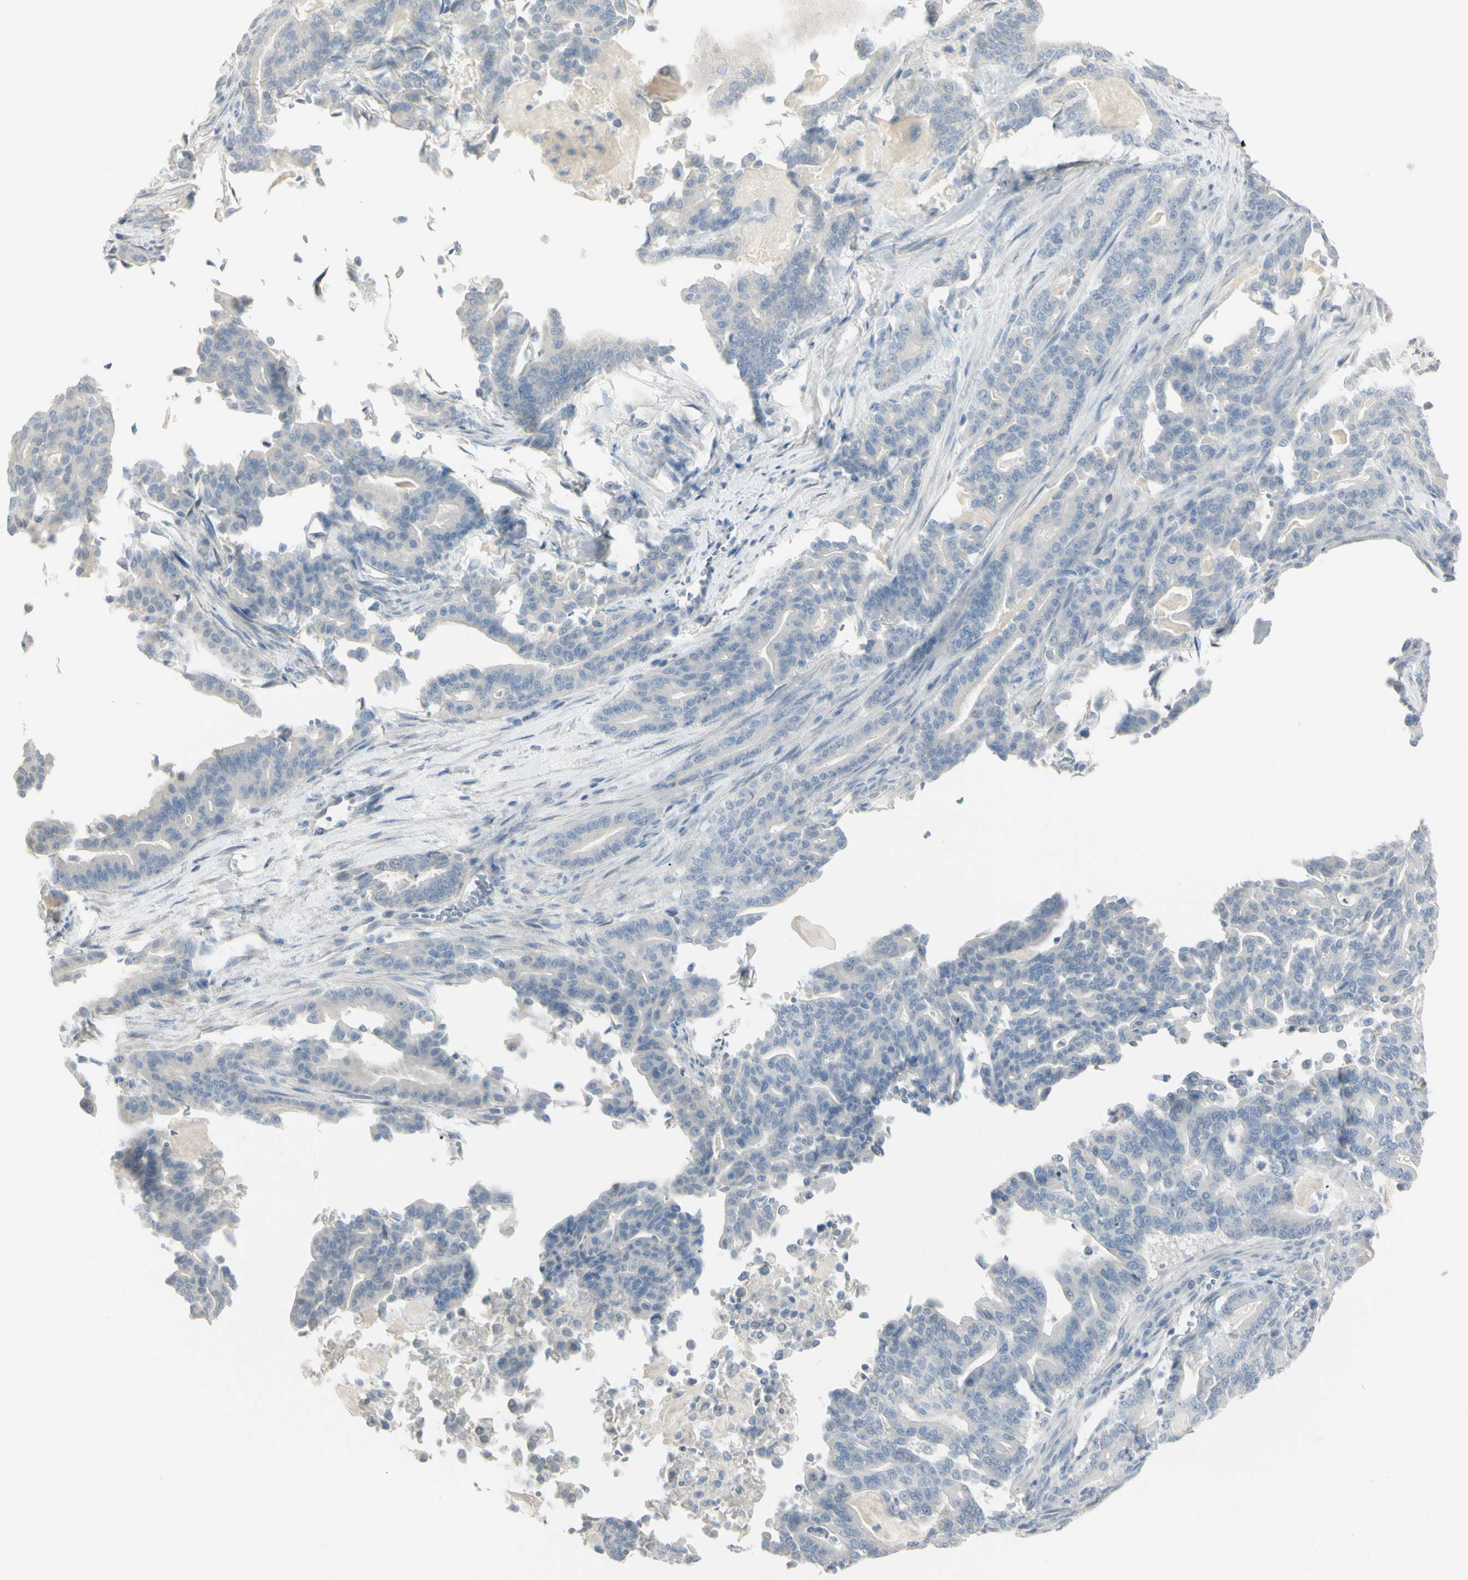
{"staining": {"intensity": "negative", "quantity": "none", "location": "none"}, "tissue": "pancreatic cancer", "cell_type": "Tumor cells", "image_type": "cancer", "snomed": [{"axis": "morphology", "description": "Adenocarcinoma, NOS"}, {"axis": "topography", "description": "Pancreas"}], "caption": "High power microscopy image of an immunohistochemistry micrograph of pancreatic cancer (adenocarcinoma), revealing no significant positivity in tumor cells.", "gene": "PIP", "patient": {"sex": "male", "age": 63}}